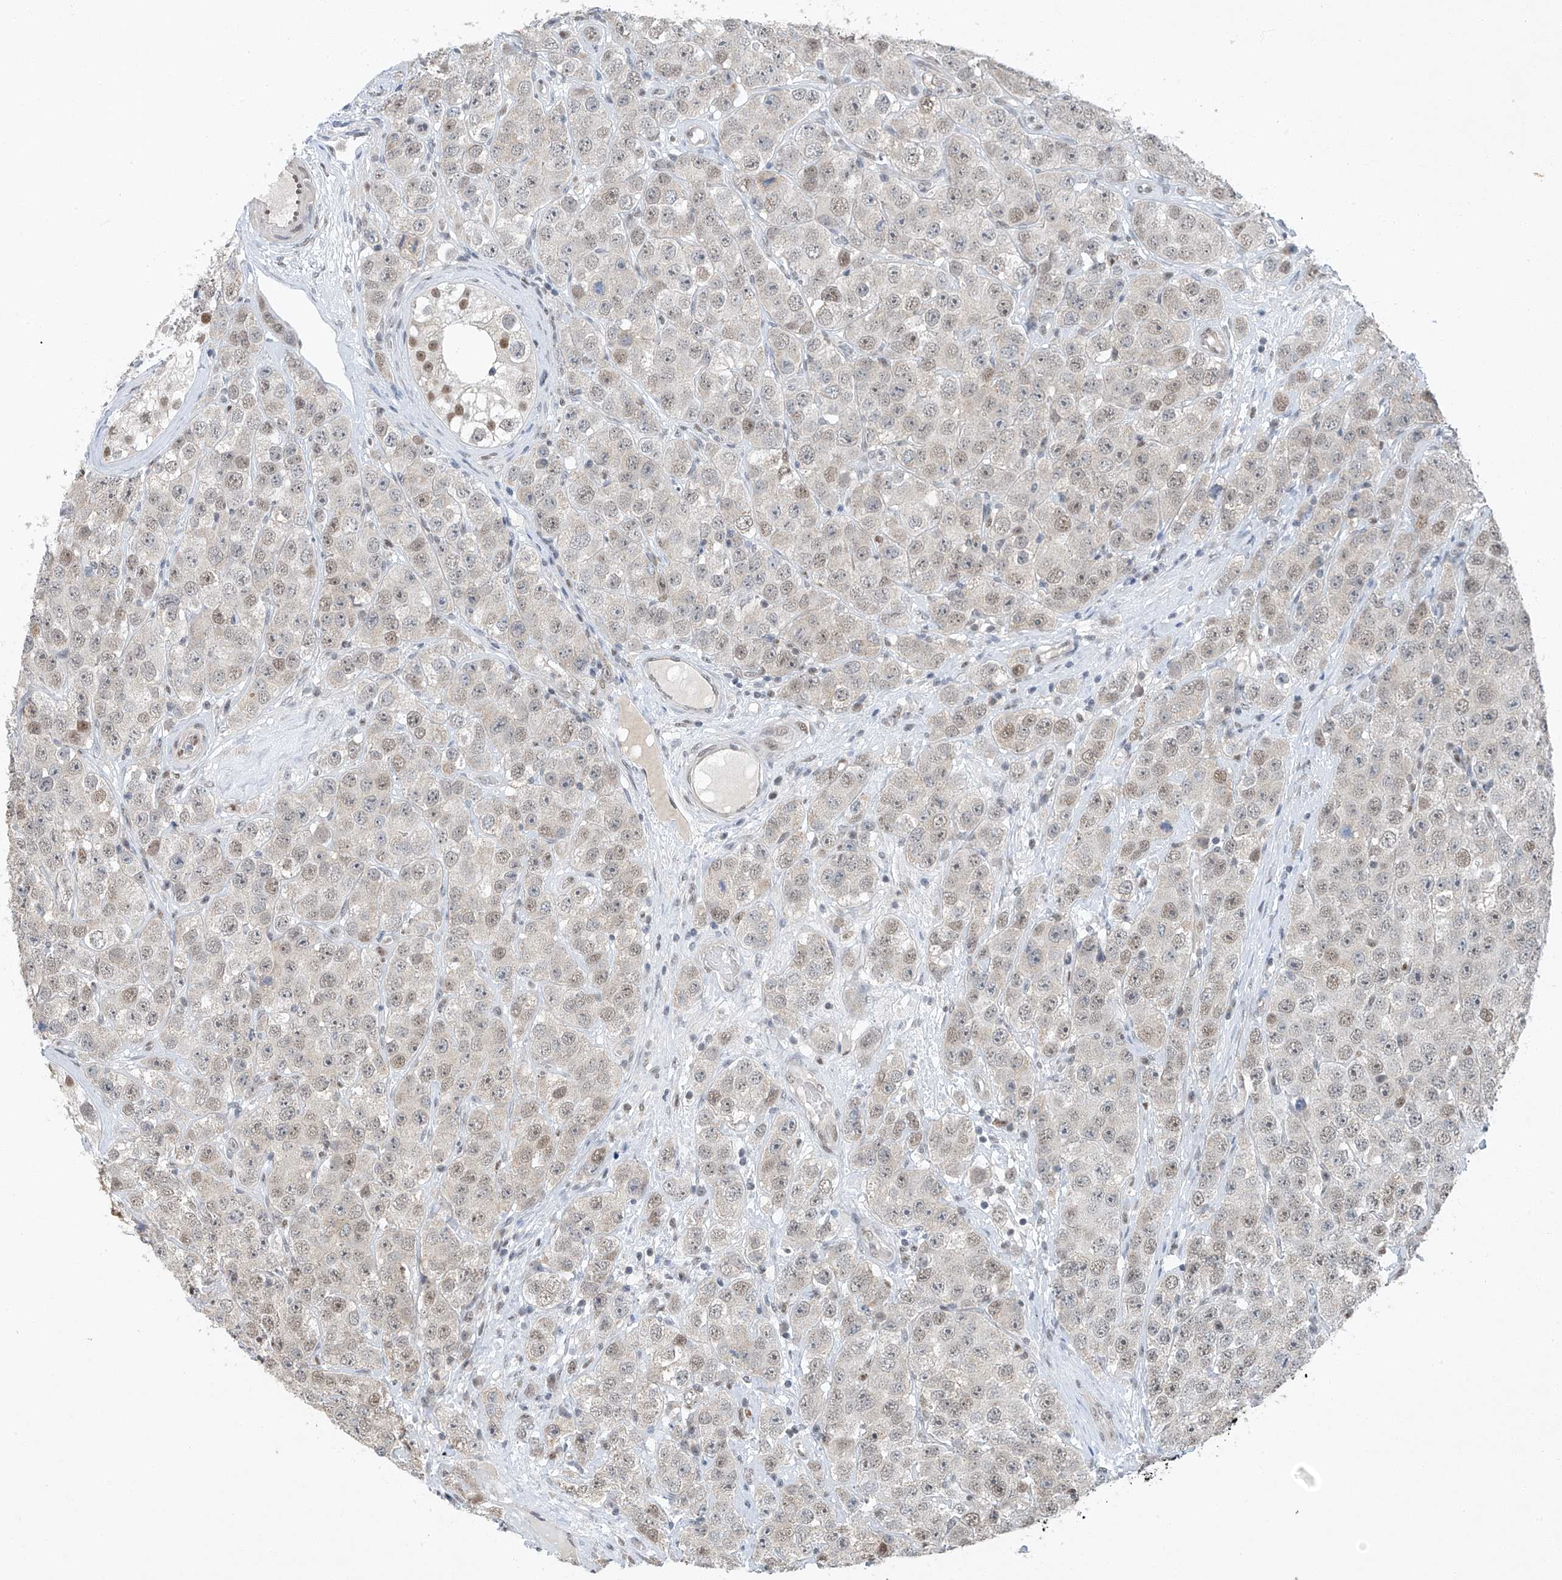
{"staining": {"intensity": "weak", "quantity": "25%-75%", "location": "nuclear"}, "tissue": "testis cancer", "cell_type": "Tumor cells", "image_type": "cancer", "snomed": [{"axis": "morphology", "description": "Seminoma, NOS"}, {"axis": "topography", "description": "Testis"}], "caption": "The histopathology image displays staining of testis cancer (seminoma), revealing weak nuclear protein expression (brown color) within tumor cells. Immunohistochemistry (ihc) stains the protein in brown and the nuclei are stained blue.", "gene": "TAF8", "patient": {"sex": "male", "age": 28}}